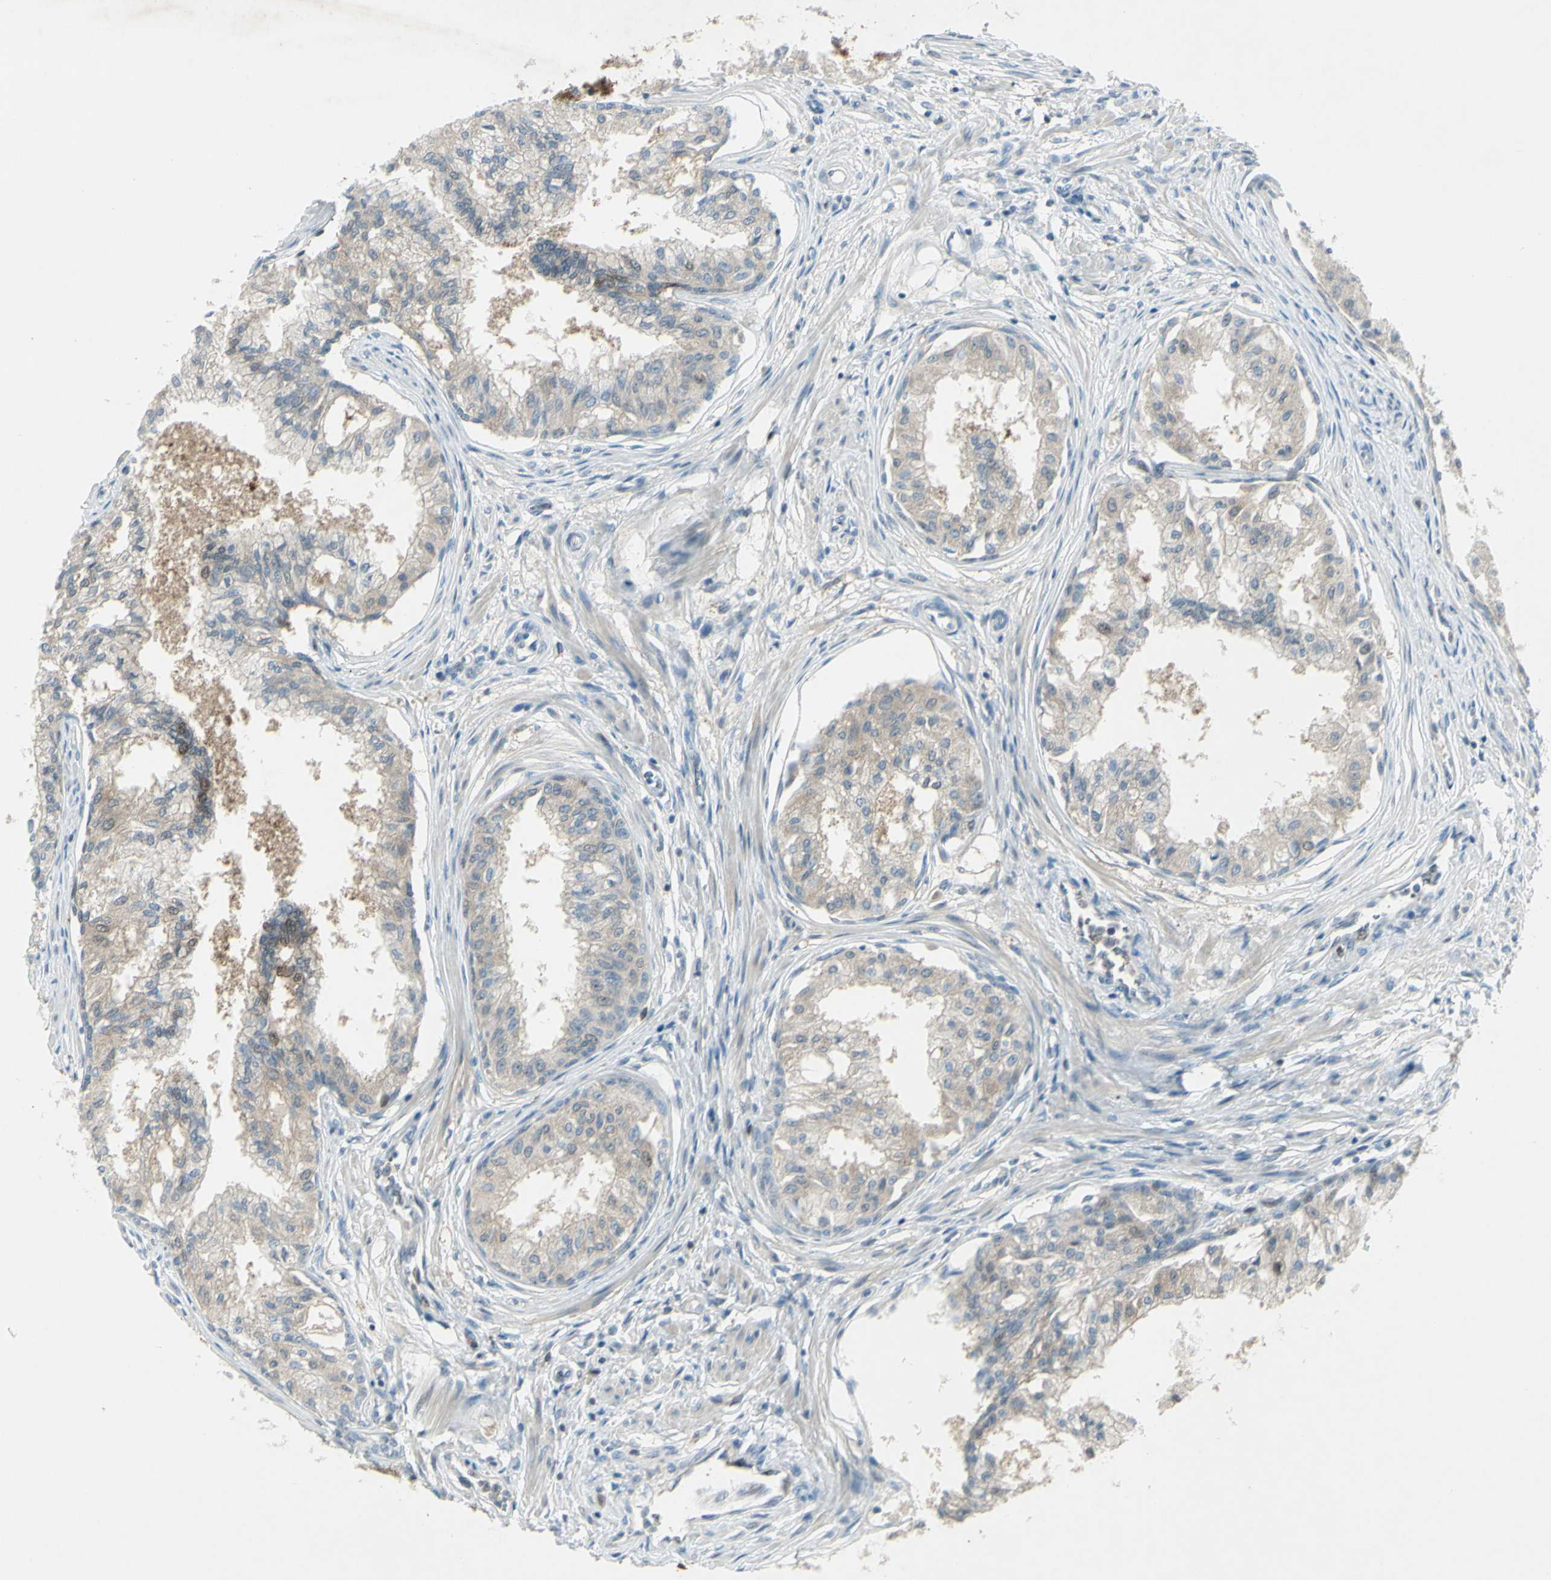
{"staining": {"intensity": "weak", "quantity": "25%-75%", "location": "cytoplasmic/membranous,nuclear"}, "tissue": "prostate", "cell_type": "Glandular cells", "image_type": "normal", "snomed": [{"axis": "morphology", "description": "Normal tissue, NOS"}, {"axis": "topography", "description": "Prostate"}, {"axis": "topography", "description": "Seminal veicle"}], "caption": "This histopathology image reveals immunohistochemistry staining of benign human prostate, with low weak cytoplasmic/membranous,nuclear positivity in approximately 25%-75% of glandular cells.", "gene": "C1orf159", "patient": {"sex": "male", "age": 60}}